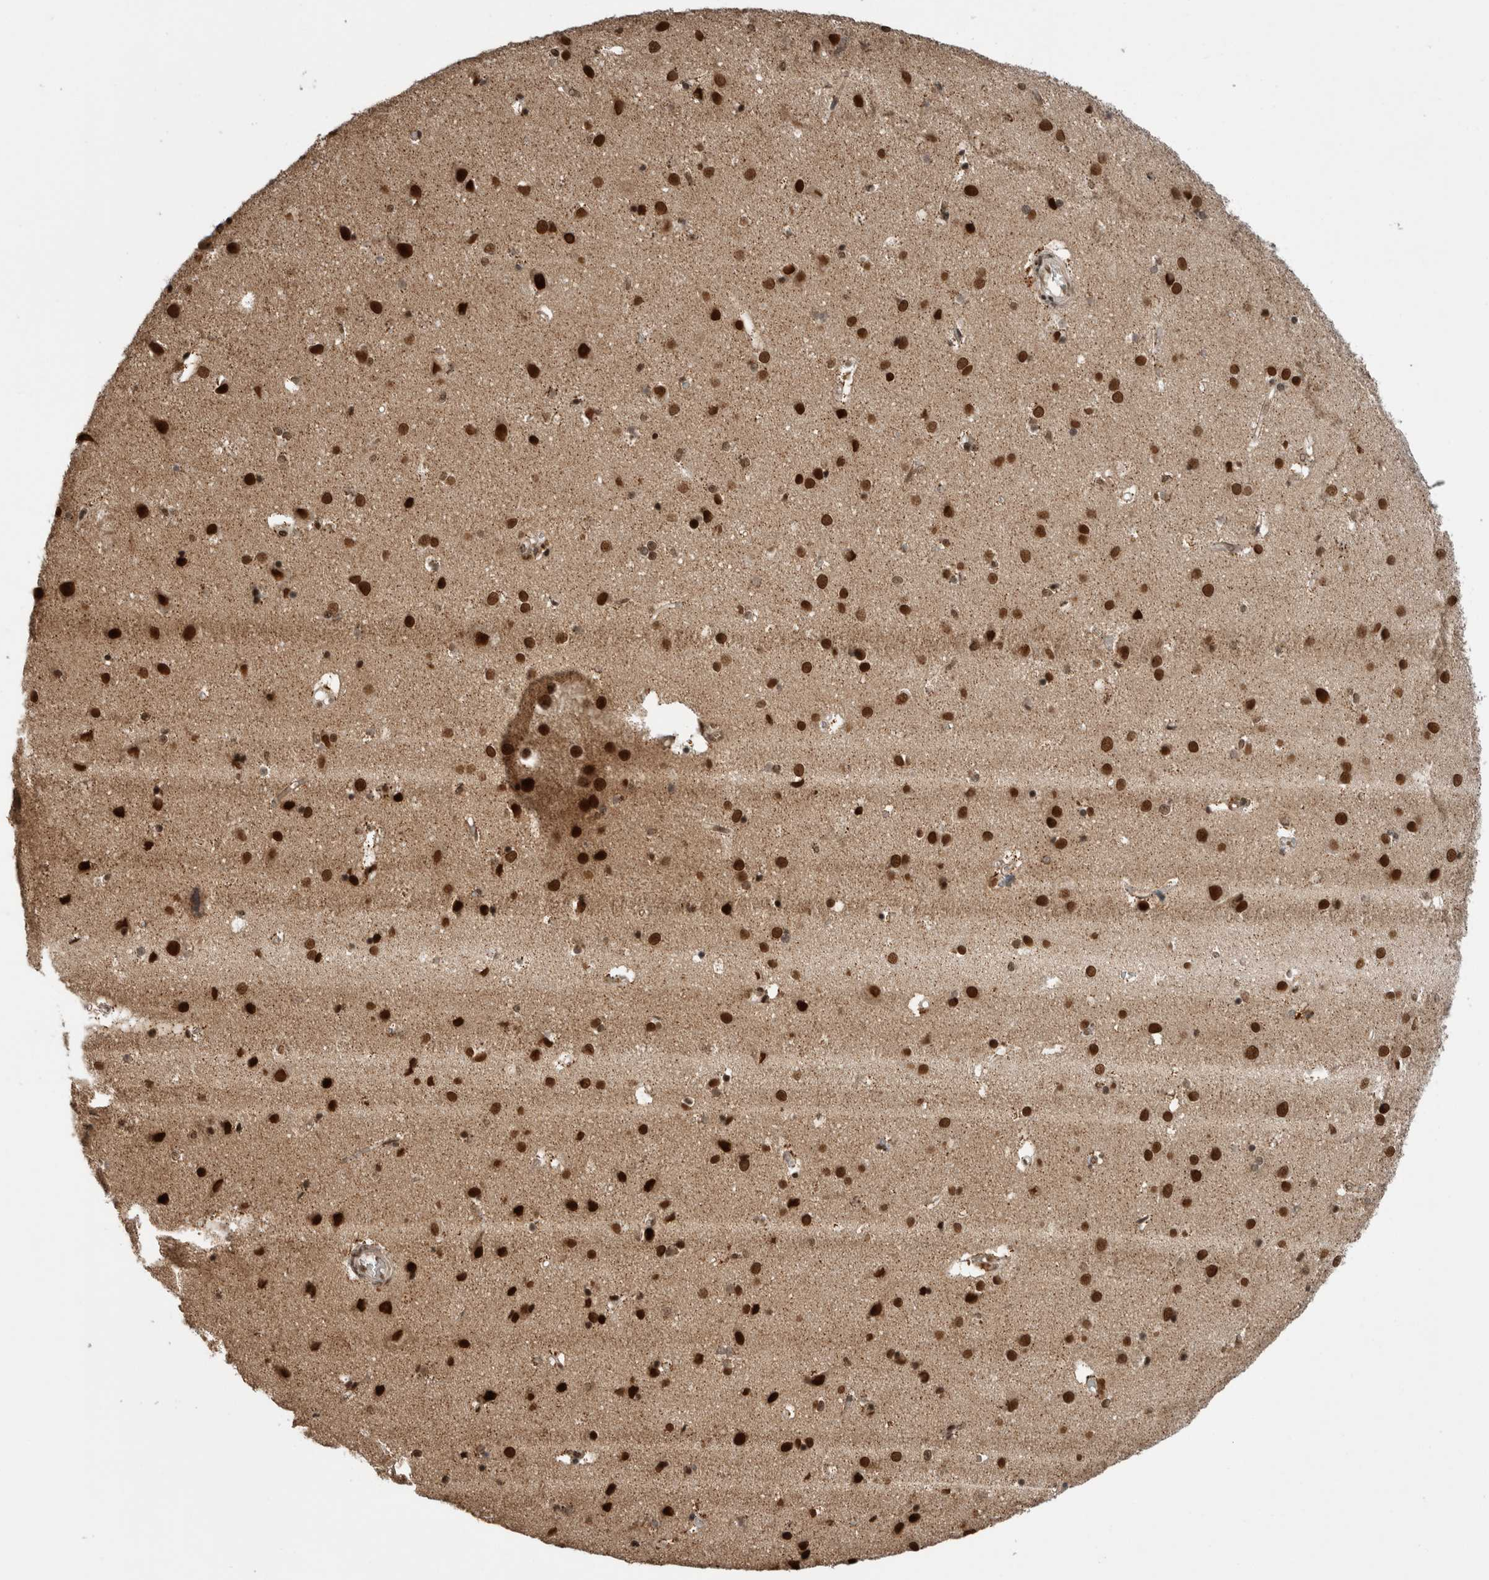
{"staining": {"intensity": "strong", "quantity": ">75%", "location": "nuclear"}, "tissue": "cerebral cortex", "cell_type": "Endothelial cells", "image_type": "normal", "snomed": [{"axis": "morphology", "description": "Normal tissue, NOS"}, {"axis": "topography", "description": "Cerebral cortex"}], "caption": "Protein staining of benign cerebral cortex reveals strong nuclear staining in about >75% of endothelial cells. Nuclei are stained in blue.", "gene": "CPSF2", "patient": {"sex": "male", "age": 54}}